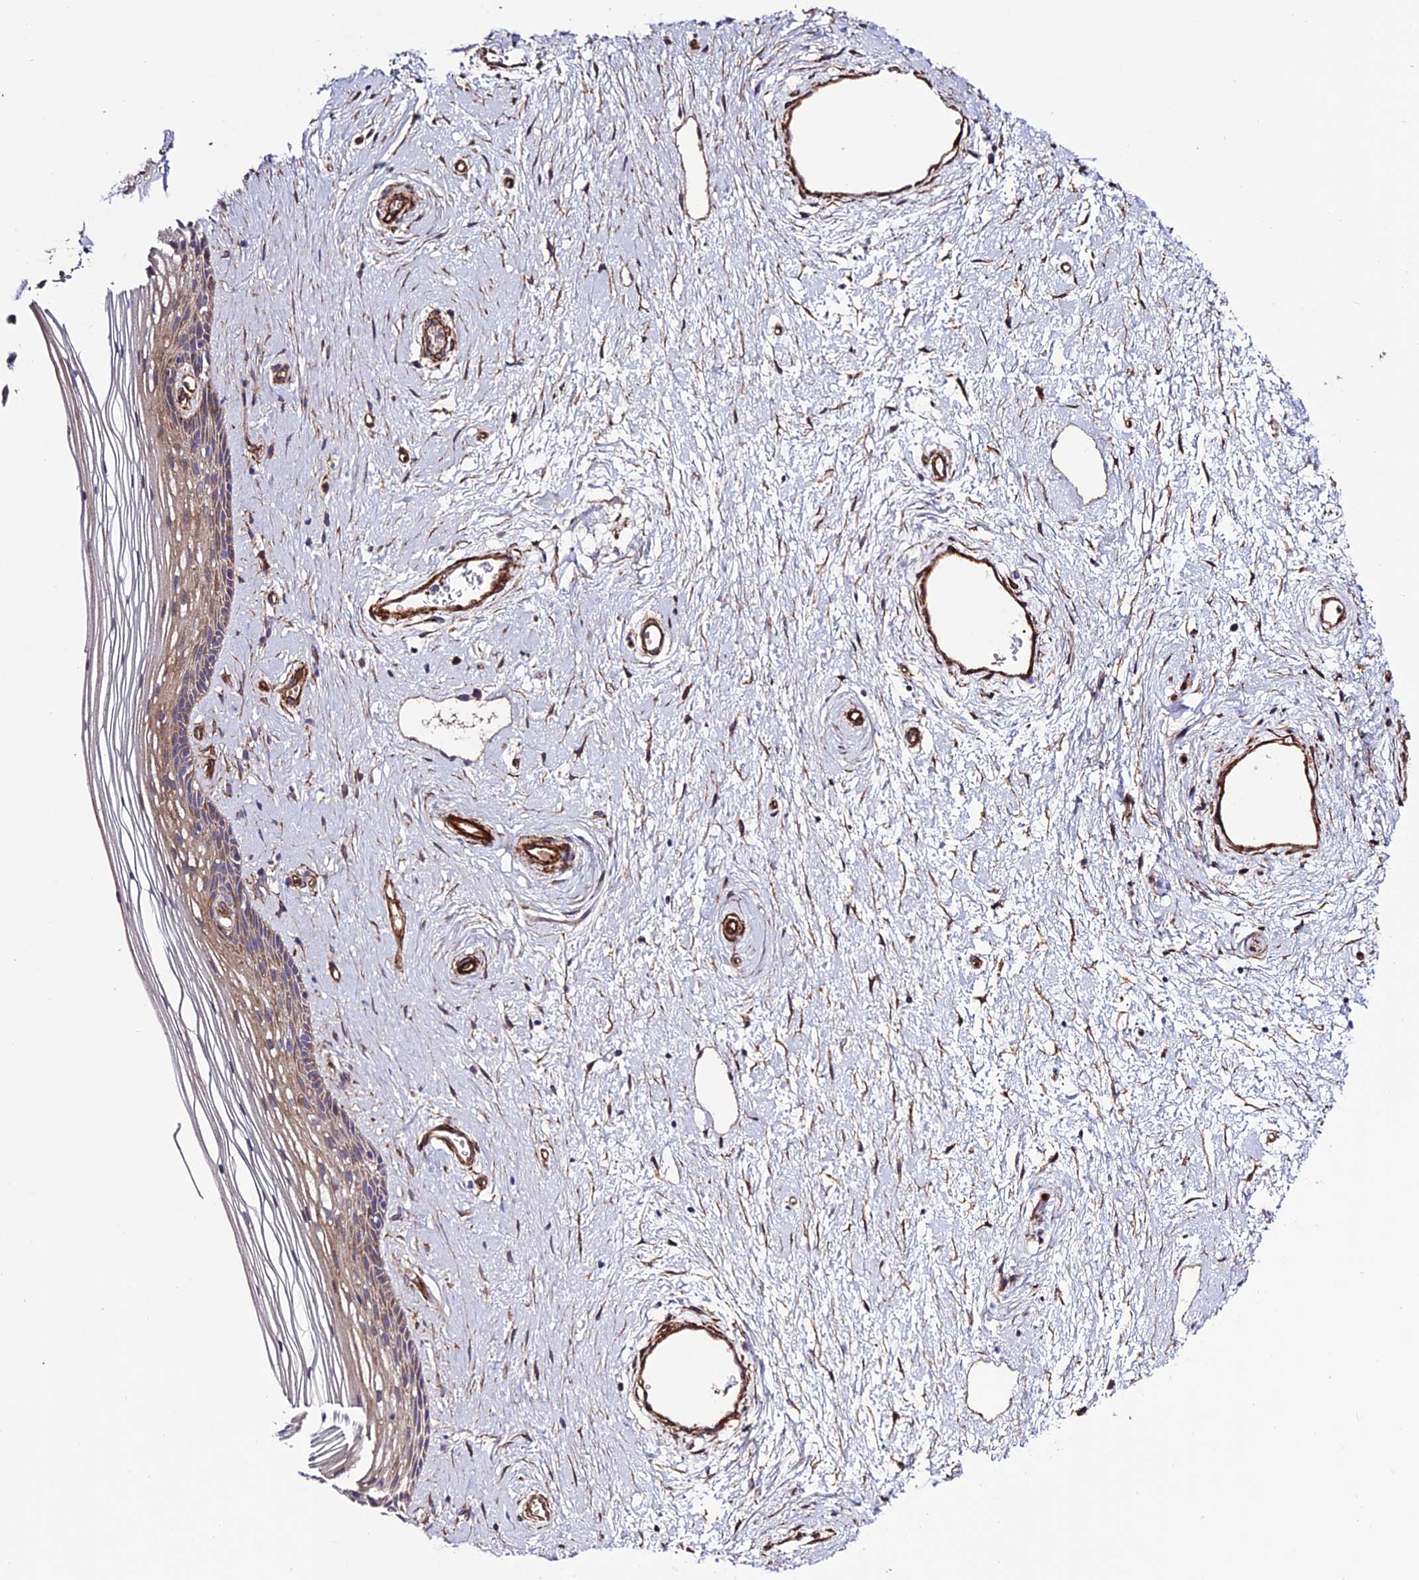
{"staining": {"intensity": "weak", "quantity": "25%-75%", "location": "cytoplasmic/membranous"}, "tissue": "vagina", "cell_type": "Squamous epithelial cells", "image_type": "normal", "snomed": [{"axis": "morphology", "description": "Normal tissue, NOS"}, {"axis": "topography", "description": "Vagina"}], "caption": "DAB (3,3'-diaminobenzidine) immunohistochemical staining of benign human vagina displays weak cytoplasmic/membranous protein expression in approximately 25%-75% of squamous epithelial cells.", "gene": "REX1BD", "patient": {"sex": "female", "age": 46}}